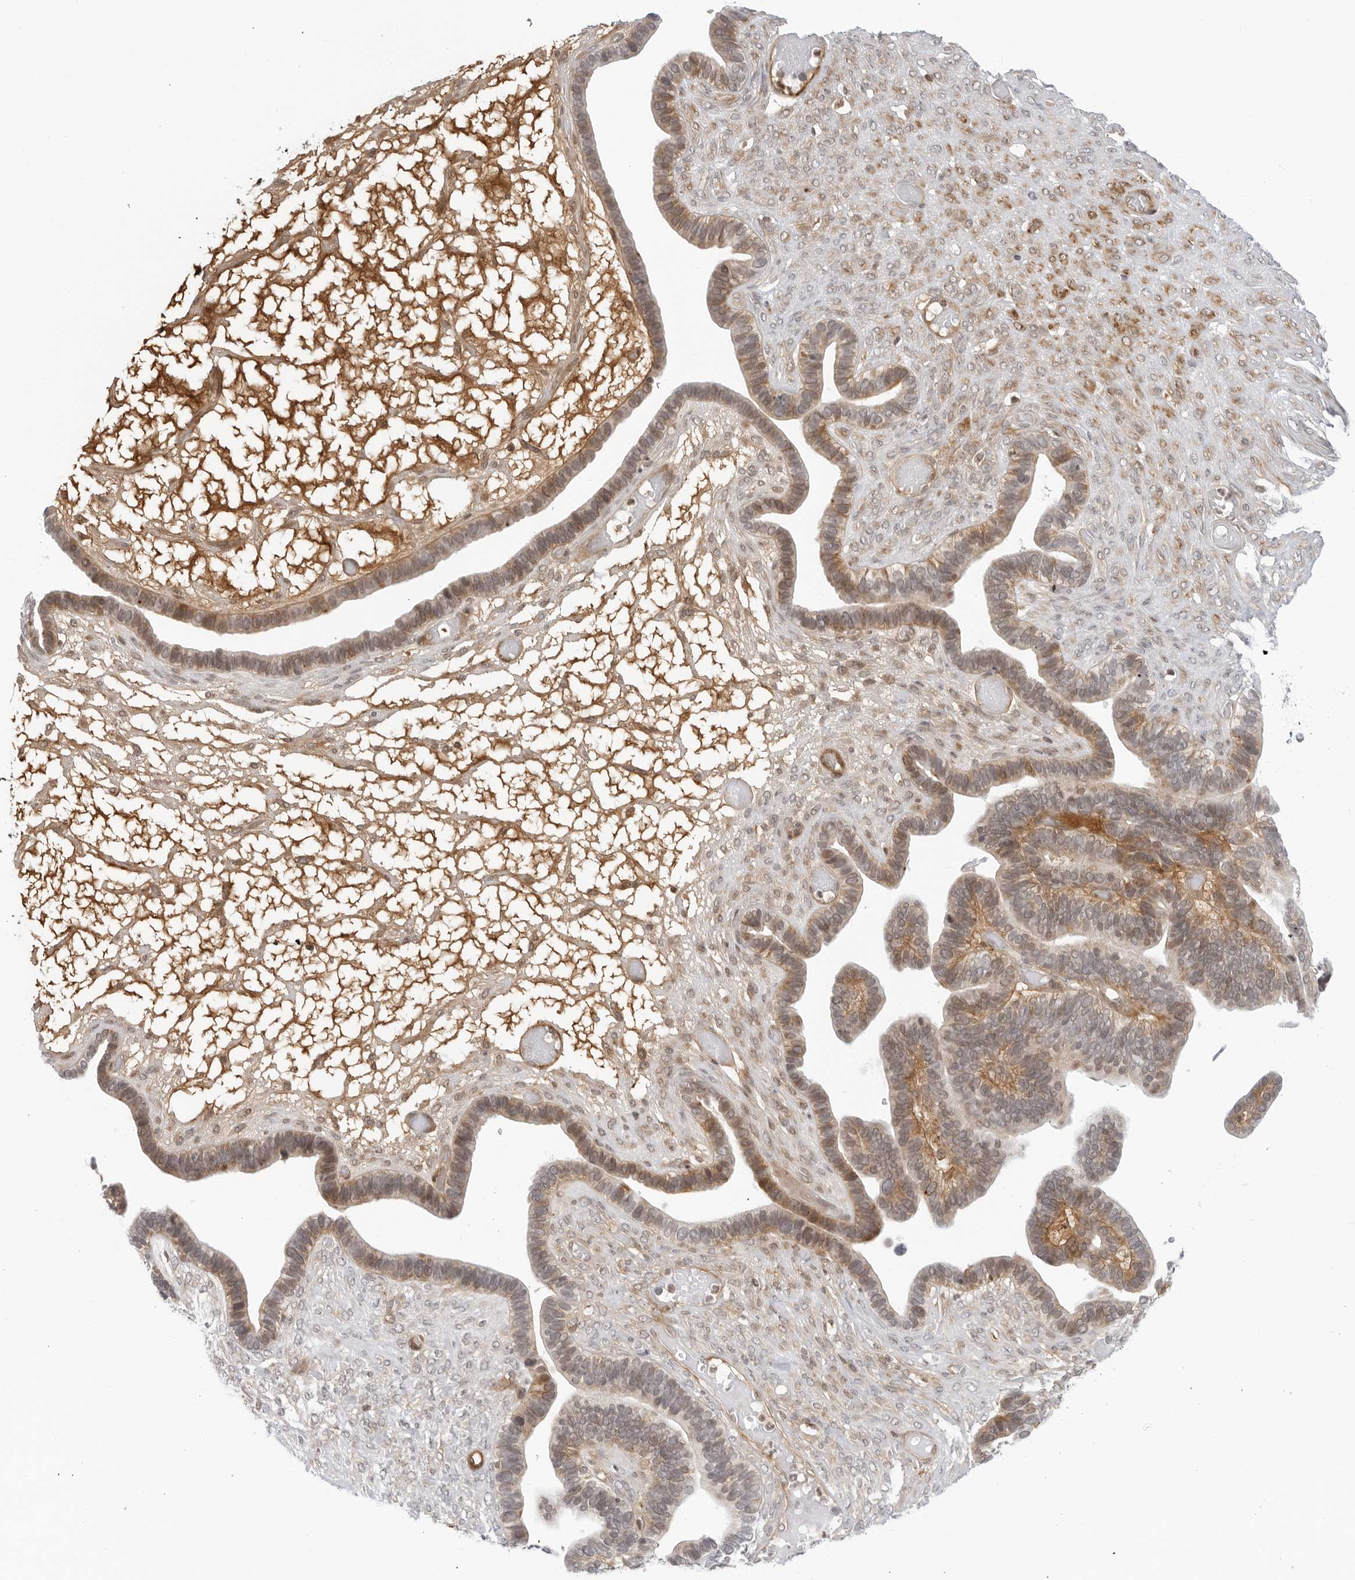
{"staining": {"intensity": "moderate", "quantity": ">75%", "location": "cytoplasmic/membranous"}, "tissue": "ovarian cancer", "cell_type": "Tumor cells", "image_type": "cancer", "snomed": [{"axis": "morphology", "description": "Cystadenocarcinoma, serous, NOS"}, {"axis": "topography", "description": "Ovary"}], "caption": "Moderate cytoplasmic/membranous expression for a protein is identified in approximately >75% of tumor cells of serous cystadenocarcinoma (ovarian) using IHC.", "gene": "SUGCT", "patient": {"sex": "female", "age": 56}}